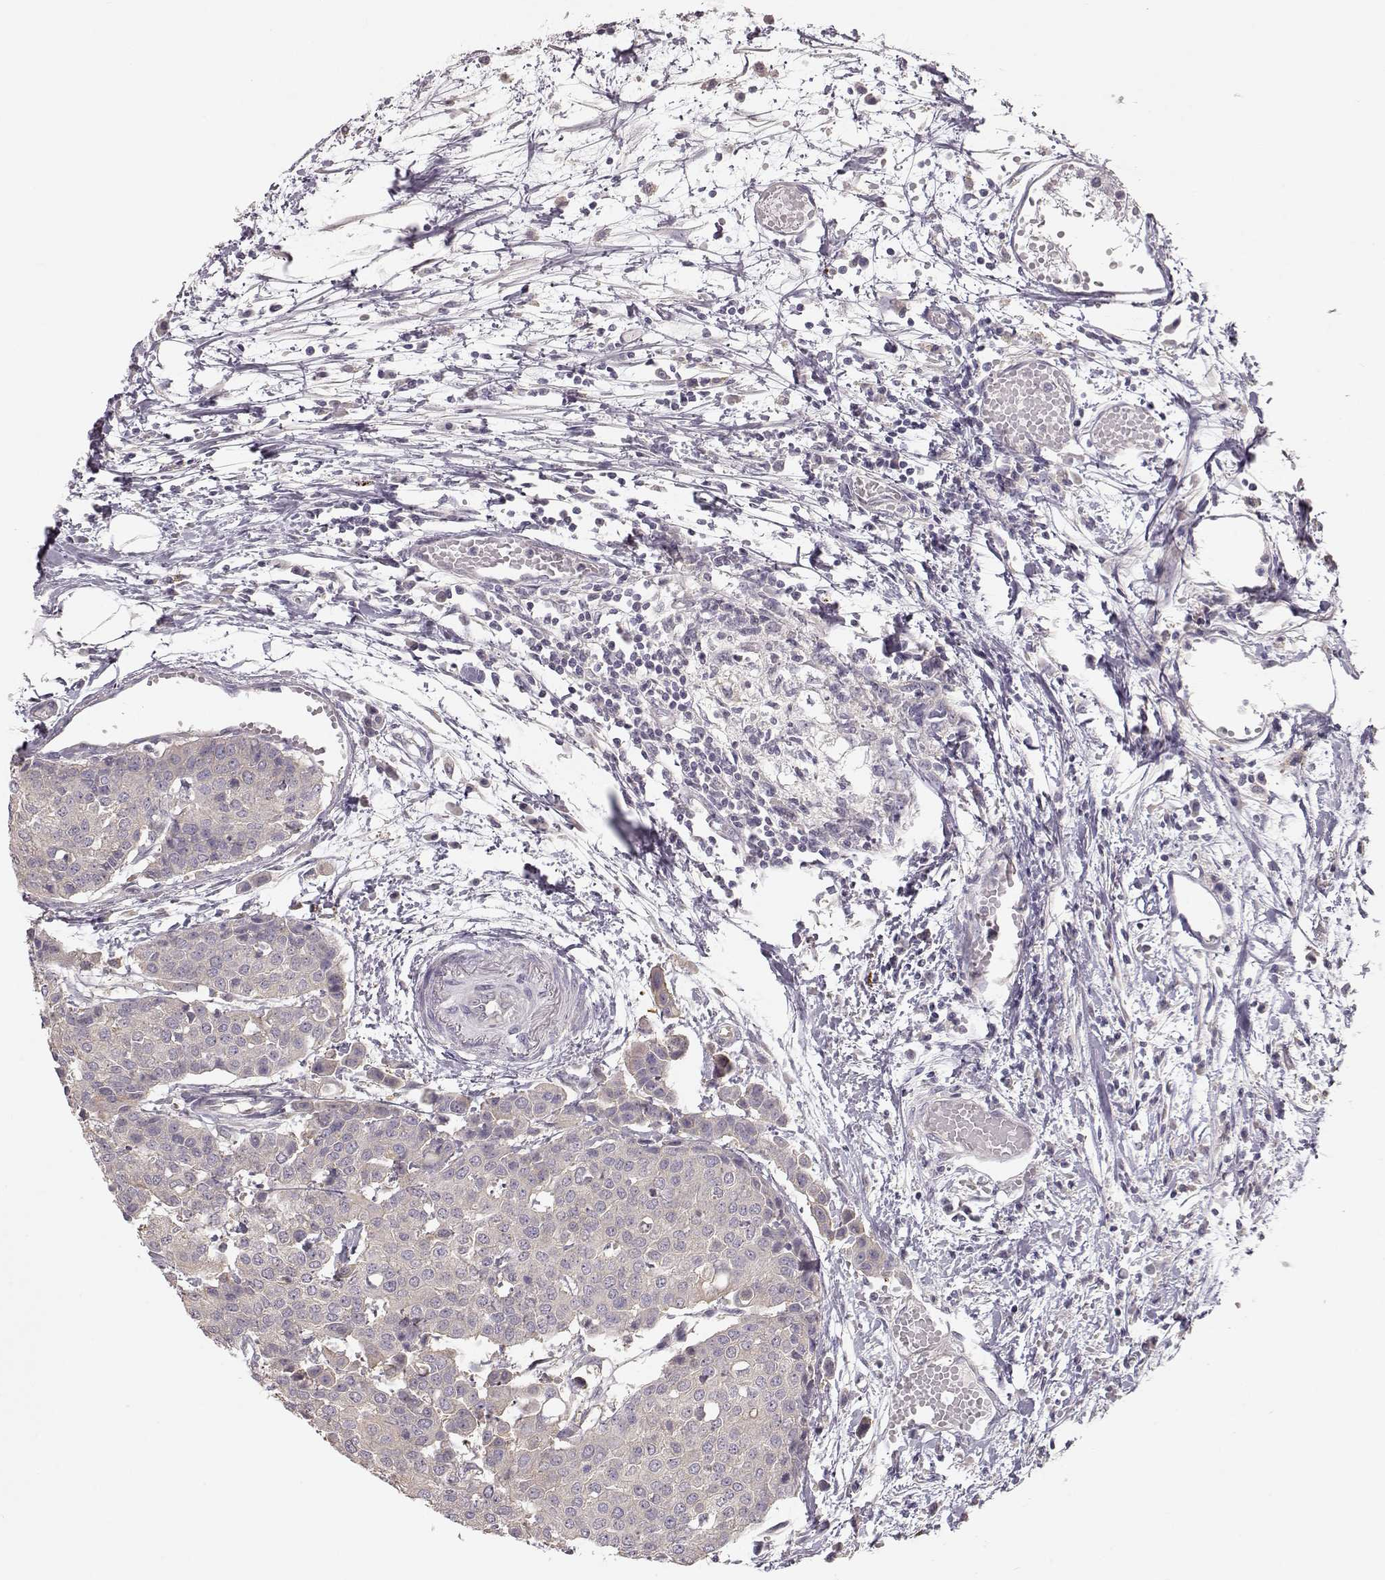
{"staining": {"intensity": "negative", "quantity": "none", "location": "none"}, "tissue": "carcinoid", "cell_type": "Tumor cells", "image_type": "cancer", "snomed": [{"axis": "morphology", "description": "Carcinoid, malignant, NOS"}, {"axis": "topography", "description": "Colon"}], "caption": "High power microscopy histopathology image of an IHC micrograph of carcinoid, revealing no significant expression in tumor cells.", "gene": "ARHGAP8", "patient": {"sex": "male", "age": 81}}